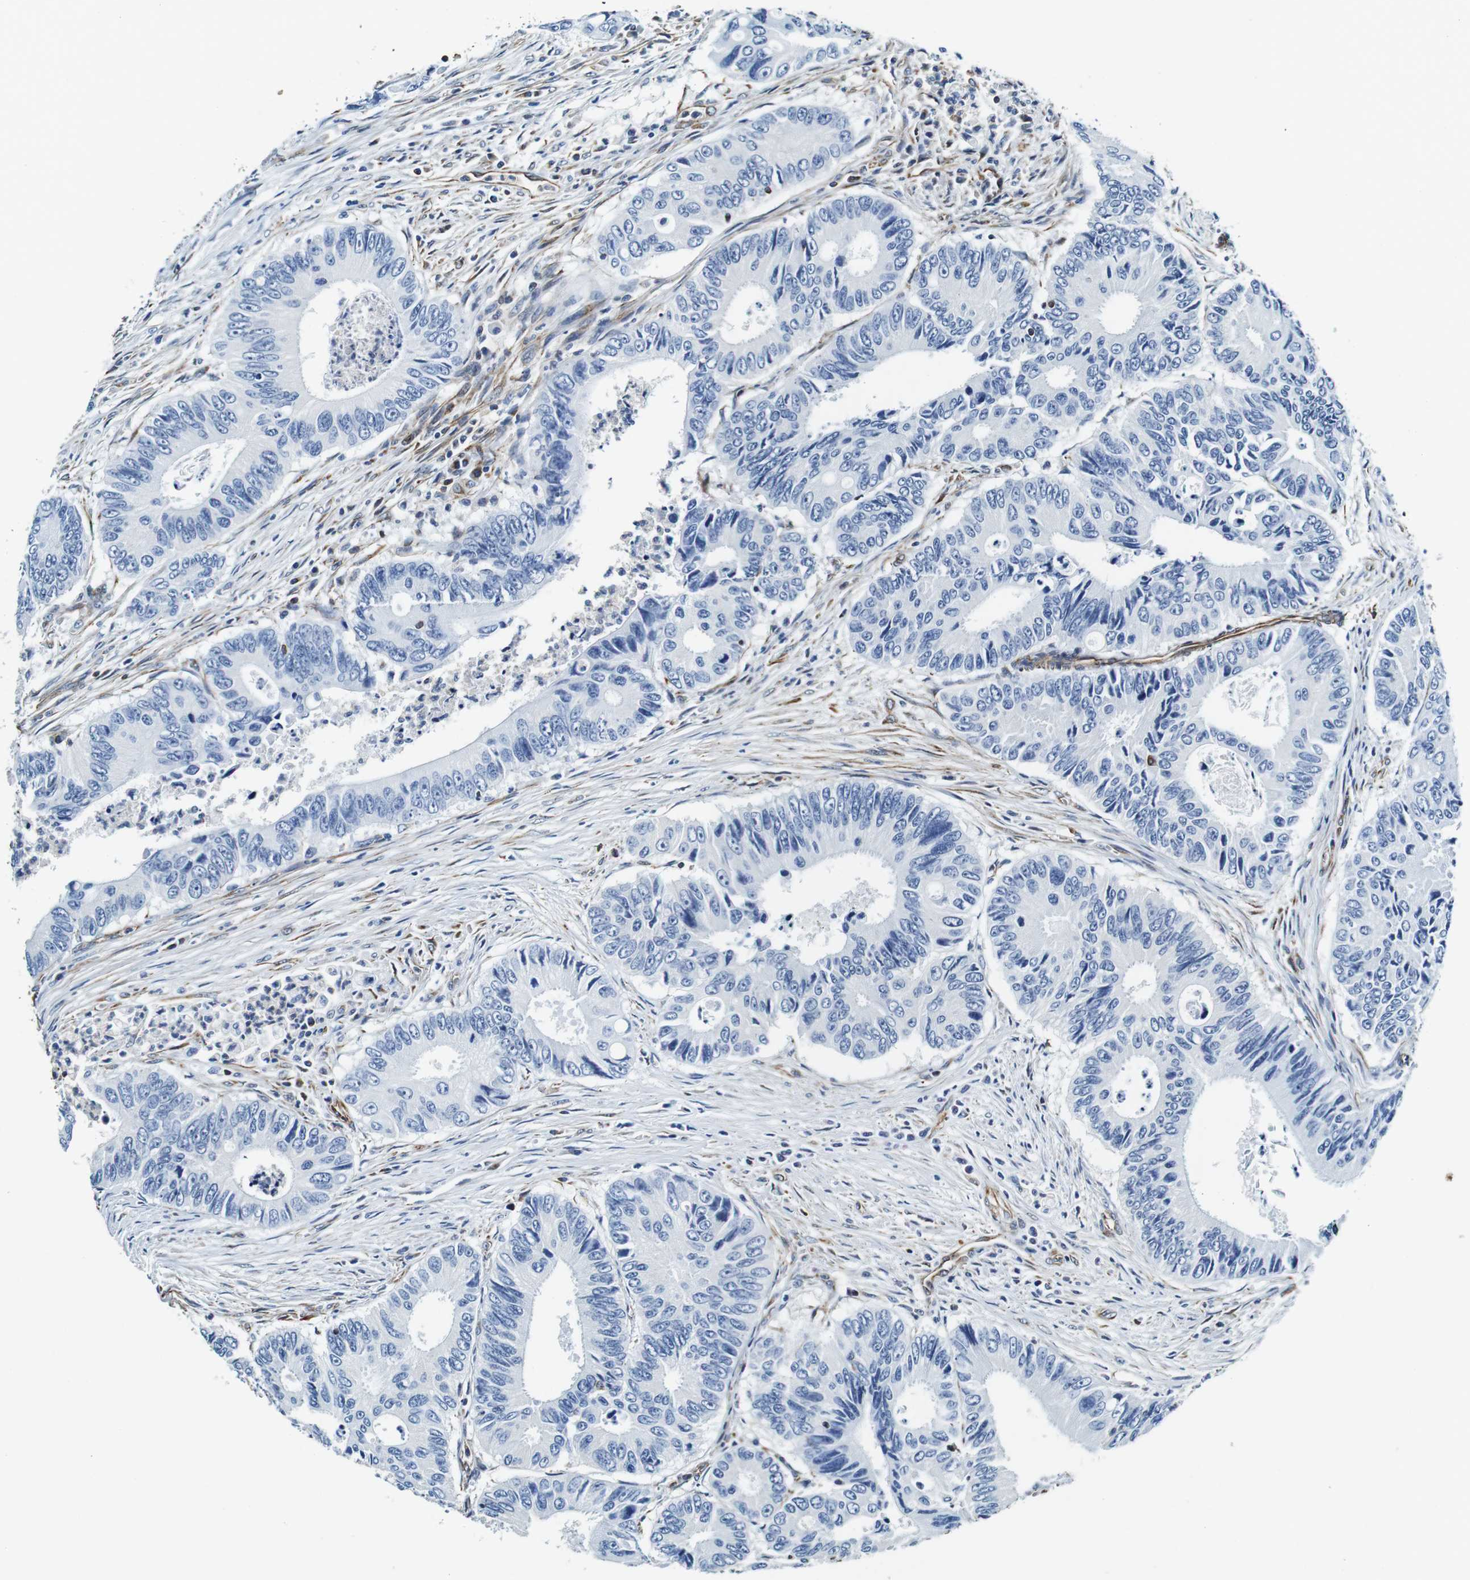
{"staining": {"intensity": "negative", "quantity": "none", "location": "none"}, "tissue": "colorectal cancer", "cell_type": "Tumor cells", "image_type": "cancer", "snomed": [{"axis": "morphology", "description": "Inflammation, NOS"}, {"axis": "morphology", "description": "Adenocarcinoma, NOS"}, {"axis": "topography", "description": "Colon"}], "caption": "Image shows no protein positivity in tumor cells of colorectal adenocarcinoma tissue. (Brightfield microscopy of DAB (3,3'-diaminobenzidine) IHC at high magnification).", "gene": "GJE1", "patient": {"sex": "male", "age": 72}}